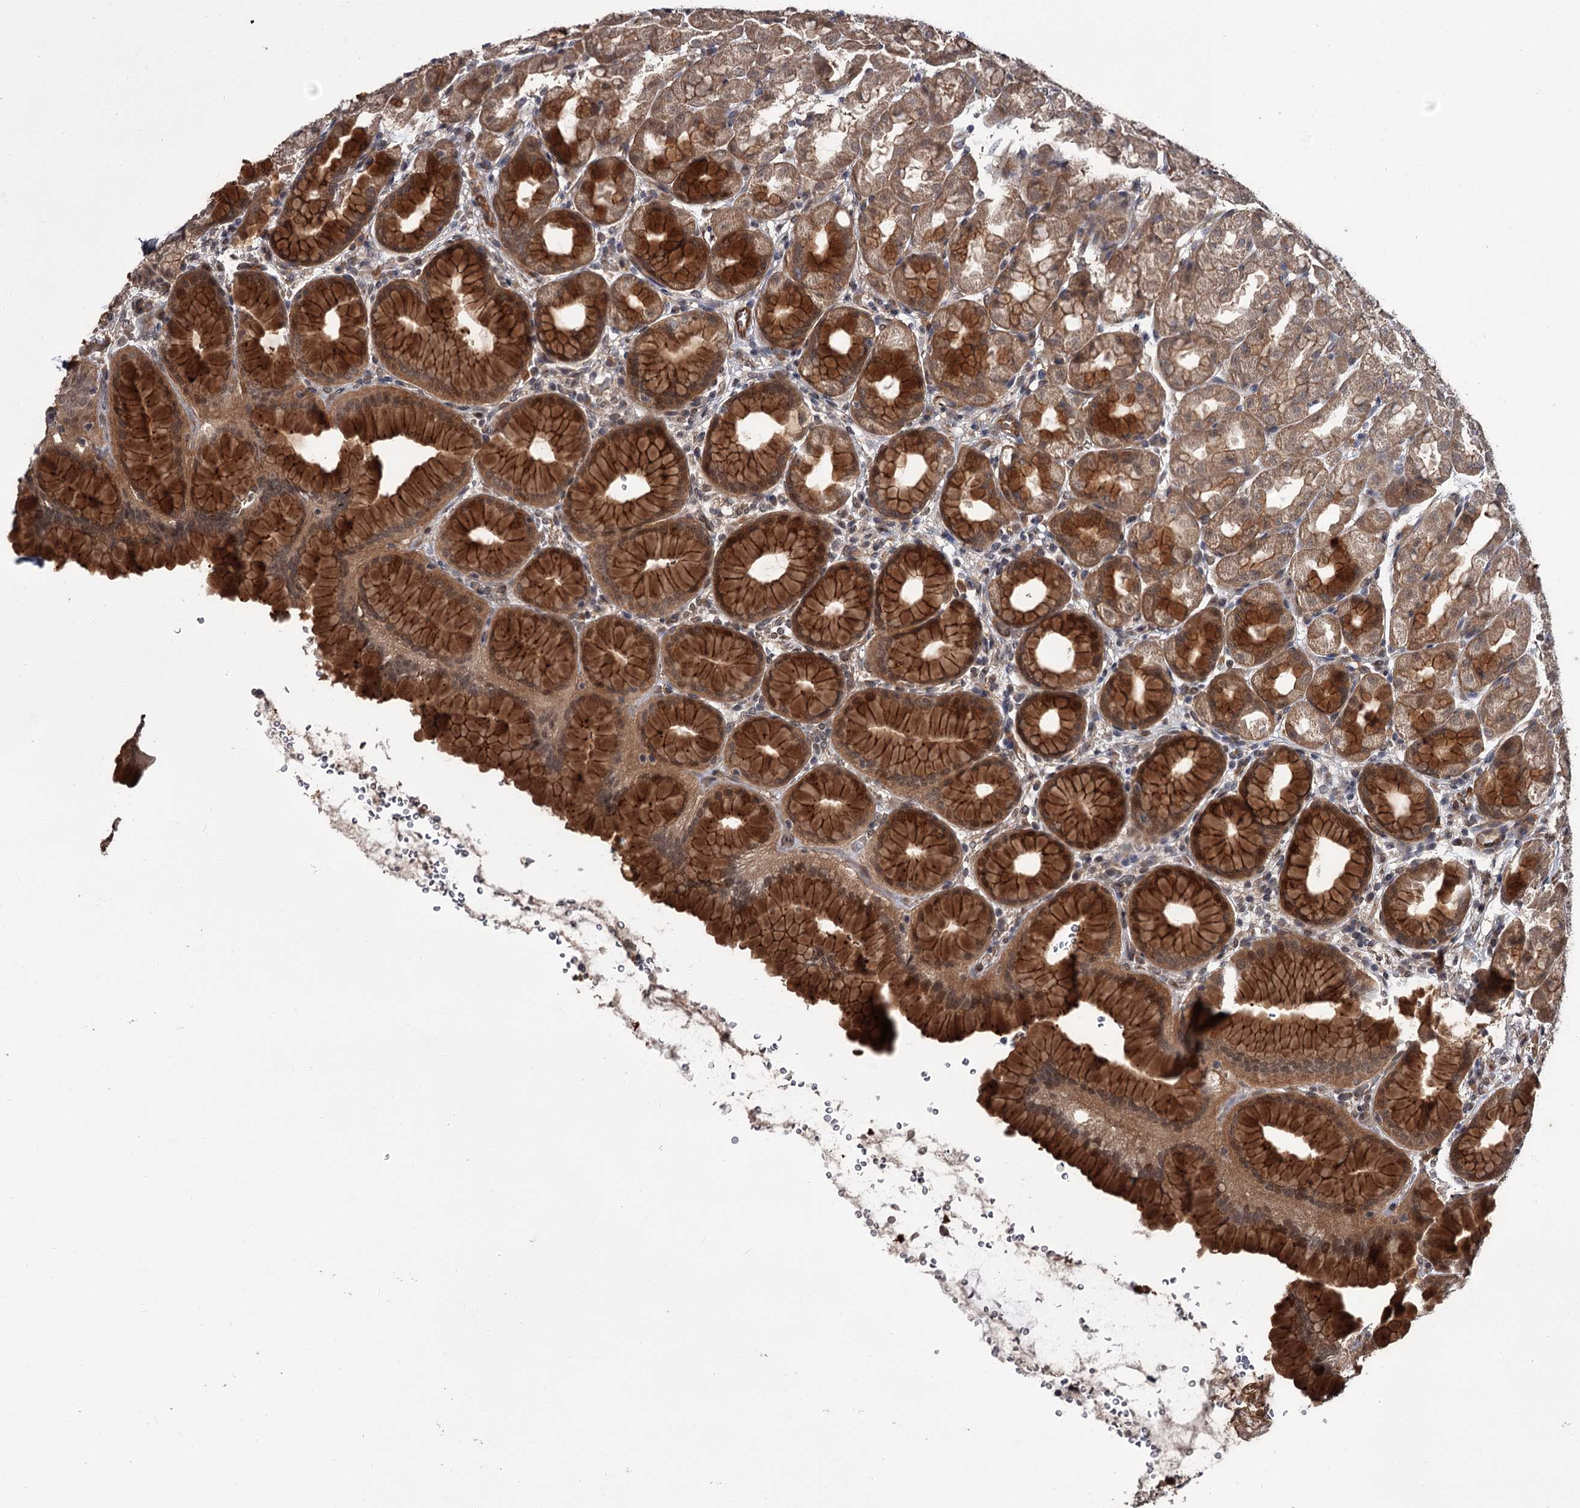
{"staining": {"intensity": "strong", "quantity": ">75%", "location": "cytoplasmic/membranous"}, "tissue": "stomach", "cell_type": "Glandular cells", "image_type": "normal", "snomed": [{"axis": "morphology", "description": "Normal tissue, NOS"}, {"axis": "topography", "description": "Stomach"}], "caption": "Immunohistochemical staining of normal human stomach exhibits high levels of strong cytoplasmic/membranous positivity in approximately >75% of glandular cells. The staining is performed using DAB brown chromogen to label protein expression. The nuclei are counter-stained blue using hematoxylin.", "gene": "CDC42EP2", "patient": {"sex": "male", "age": 42}}